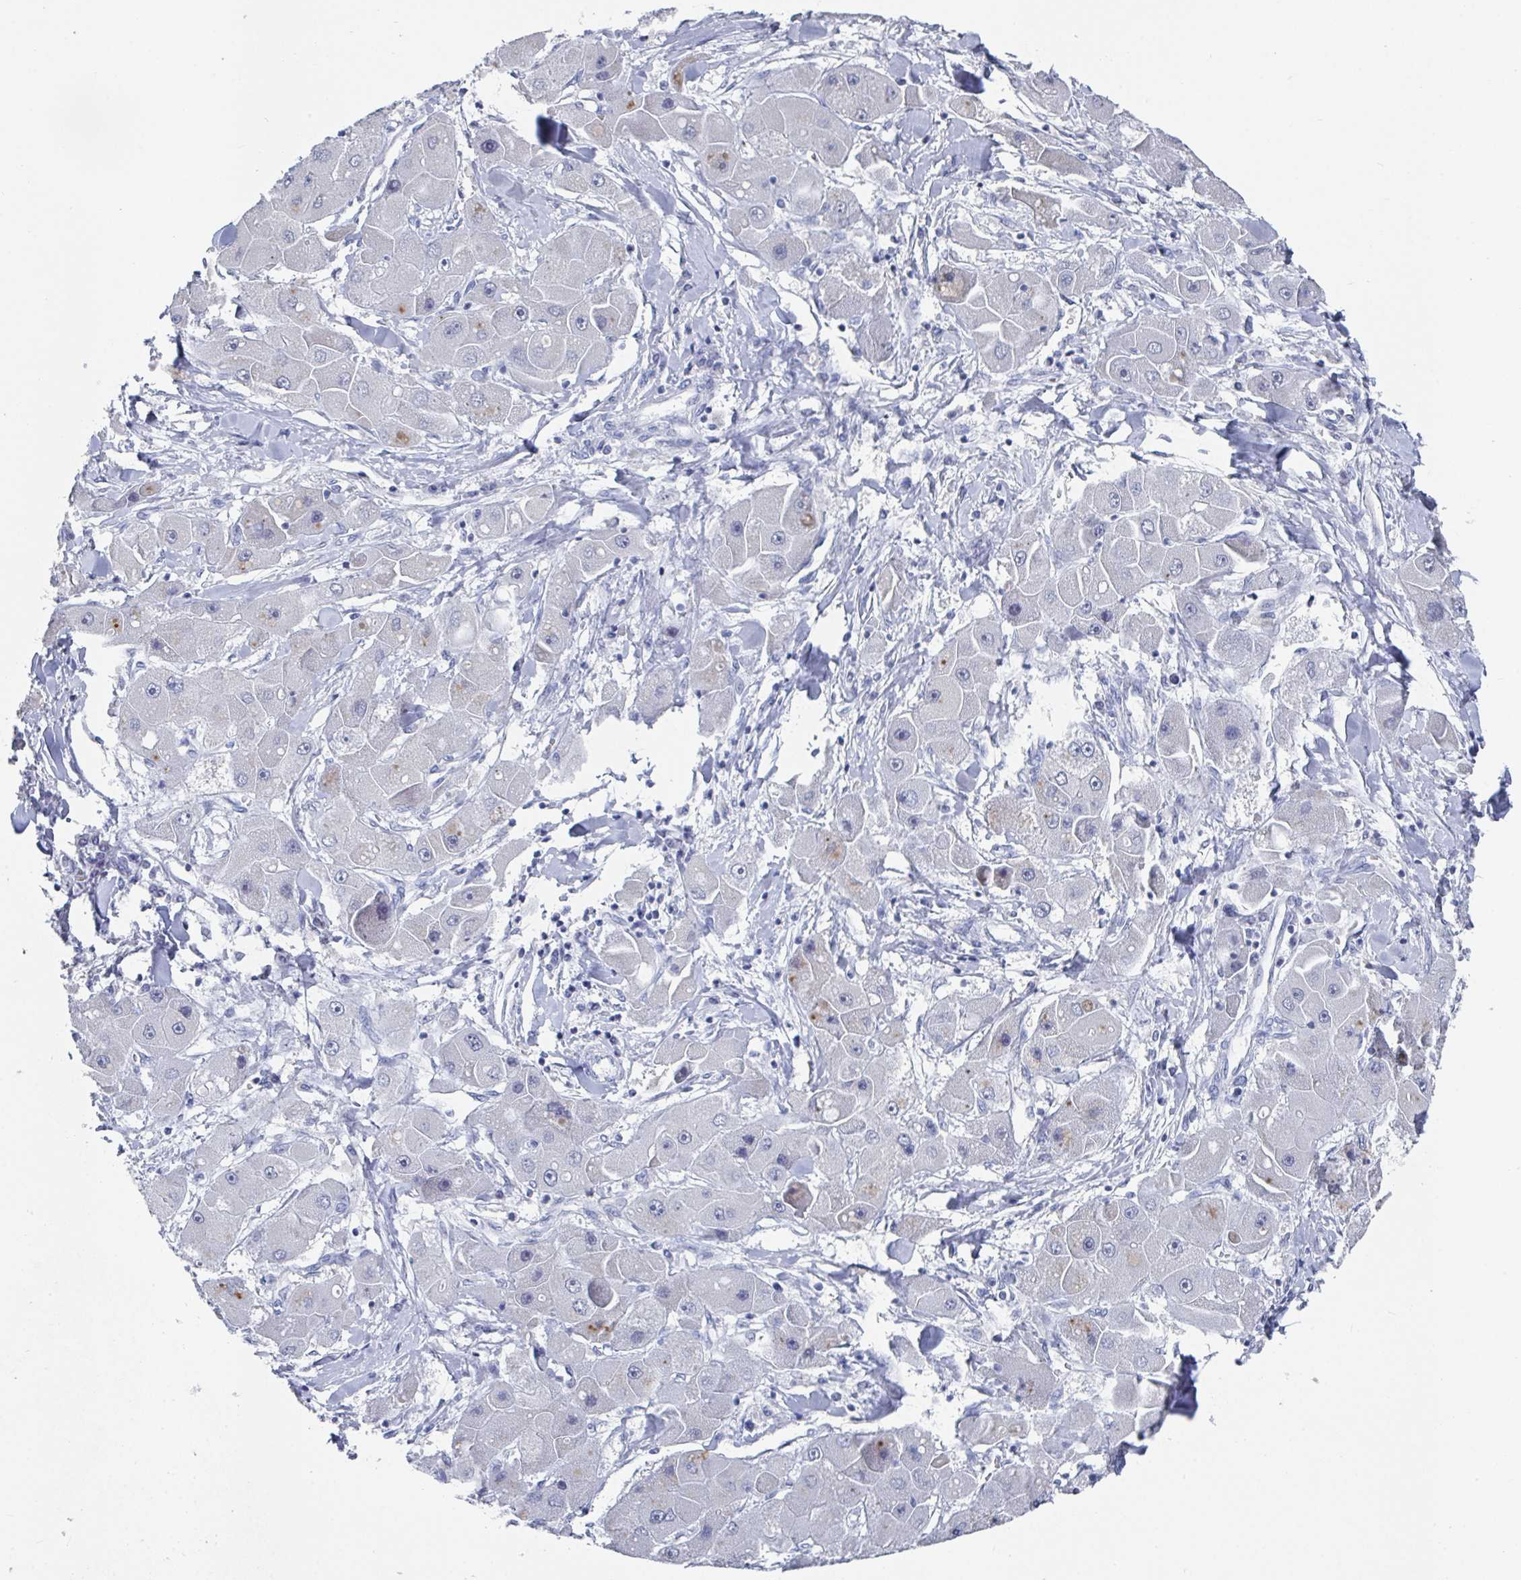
{"staining": {"intensity": "moderate", "quantity": "<25%", "location": "cytoplasmic/membranous"}, "tissue": "liver cancer", "cell_type": "Tumor cells", "image_type": "cancer", "snomed": [{"axis": "morphology", "description": "Carcinoma, Hepatocellular, NOS"}, {"axis": "topography", "description": "Liver"}], "caption": "Liver cancer (hepatocellular carcinoma) was stained to show a protein in brown. There is low levels of moderate cytoplasmic/membranous expression in about <25% of tumor cells. Nuclei are stained in blue.", "gene": "CAMKV", "patient": {"sex": "male", "age": 24}}